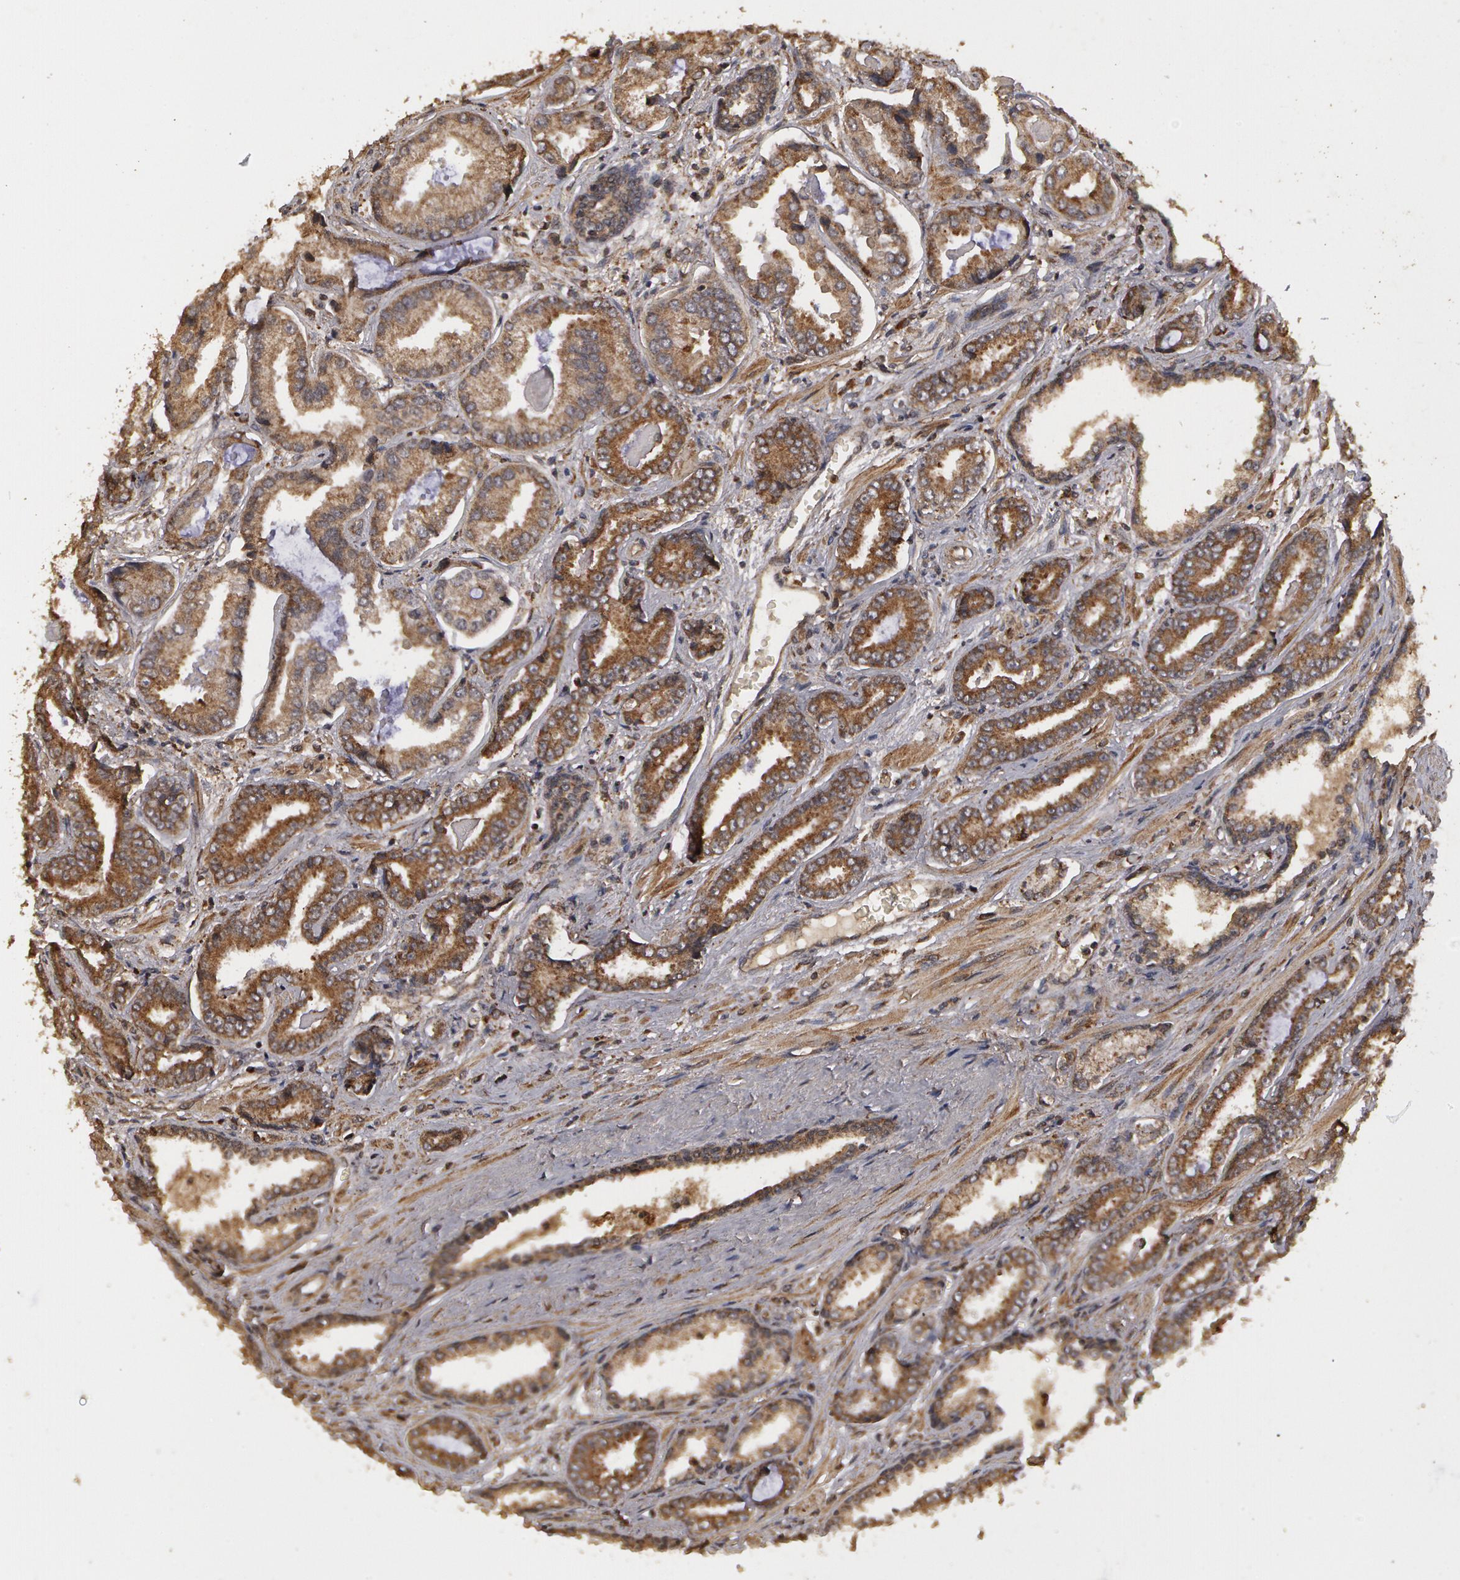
{"staining": {"intensity": "weak", "quantity": ">75%", "location": "cytoplasmic/membranous"}, "tissue": "prostate cancer", "cell_type": "Tumor cells", "image_type": "cancer", "snomed": [{"axis": "morphology", "description": "Adenocarcinoma, Low grade"}, {"axis": "topography", "description": "Prostate"}], "caption": "The photomicrograph displays immunohistochemical staining of prostate cancer. There is weak cytoplasmic/membranous positivity is seen in approximately >75% of tumor cells.", "gene": "CALR", "patient": {"sex": "male", "age": 65}}